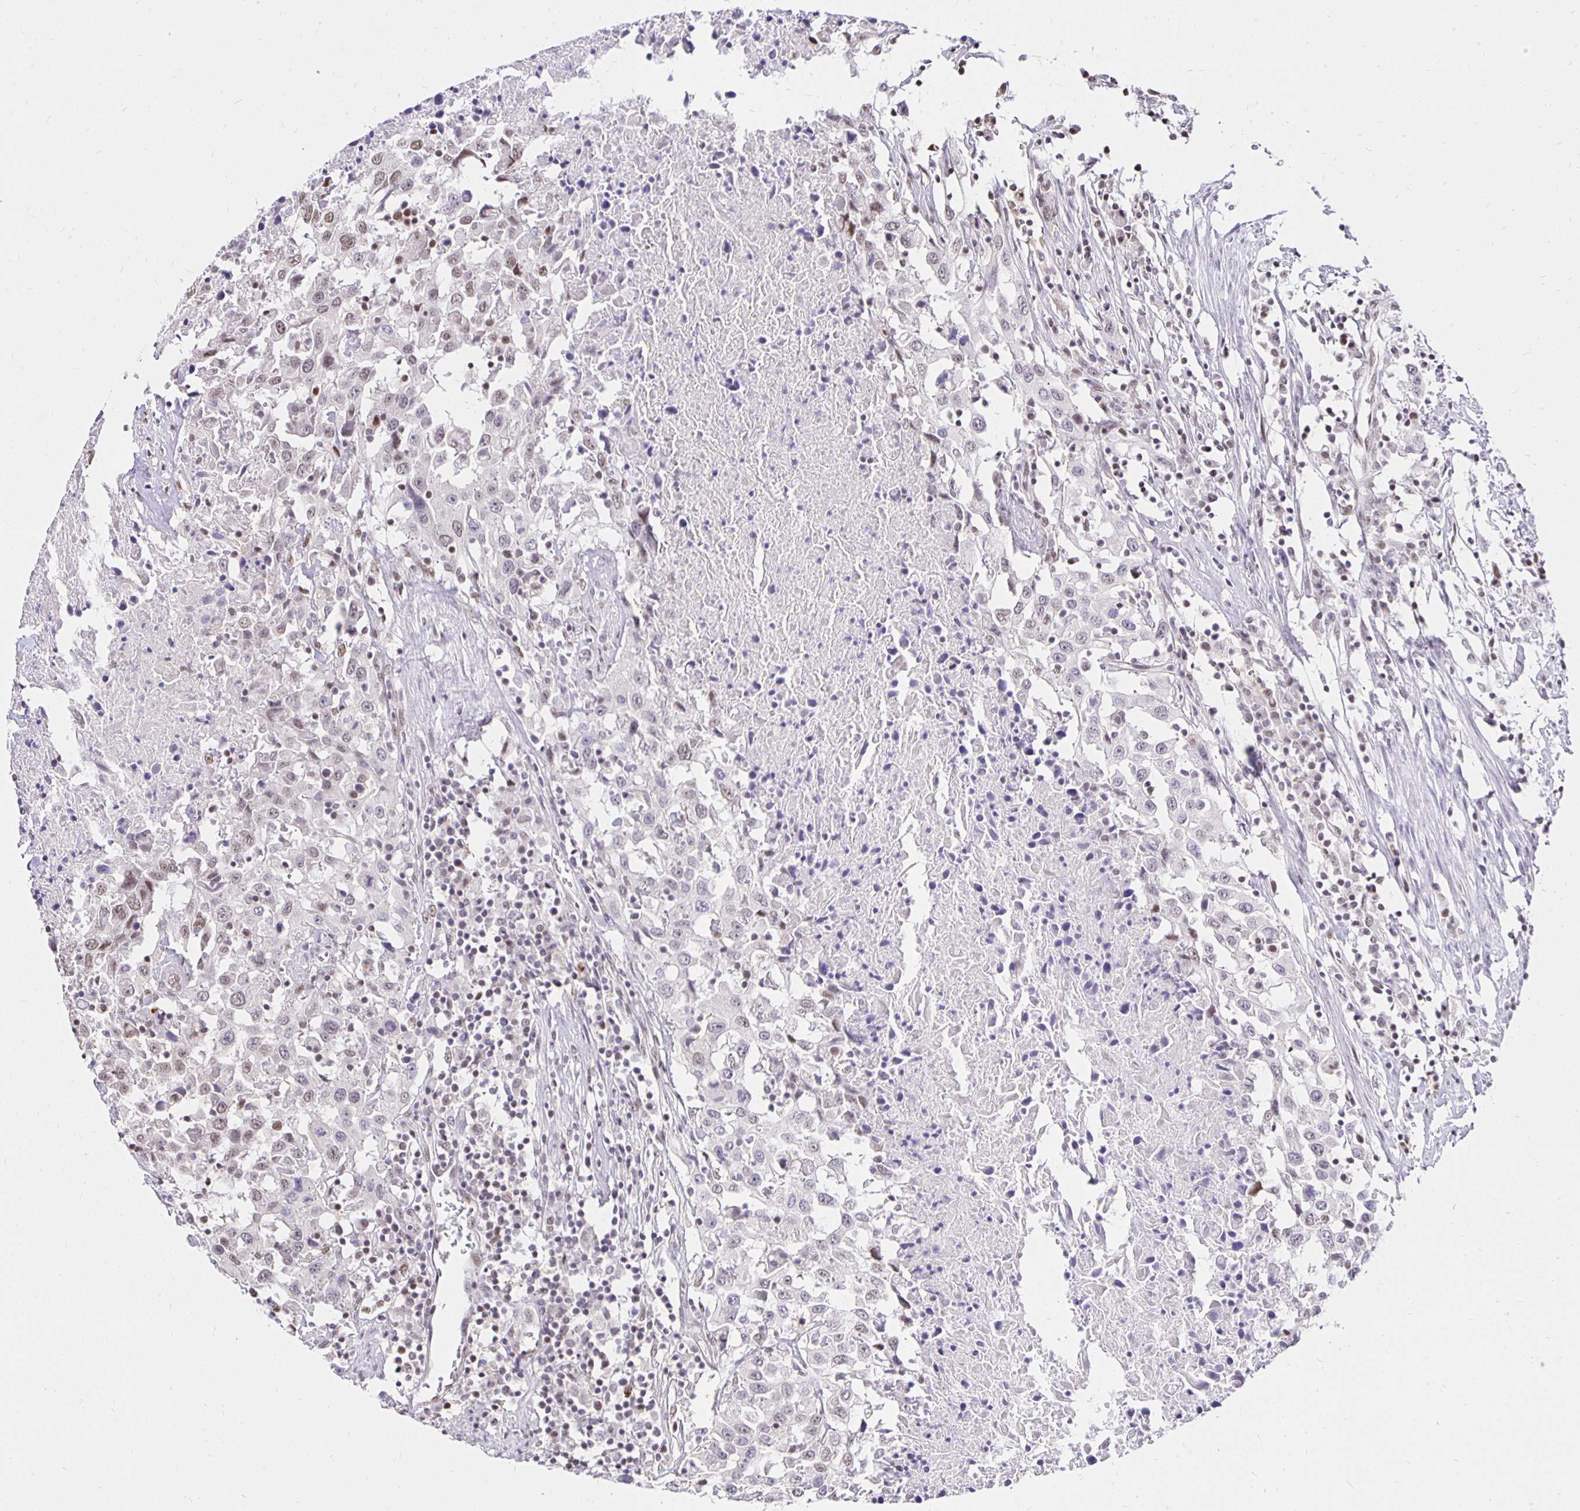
{"staining": {"intensity": "moderate", "quantity": "25%-75%", "location": "nuclear"}, "tissue": "urothelial cancer", "cell_type": "Tumor cells", "image_type": "cancer", "snomed": [{"axis": "morphology", "description": "Urothelial carcinoma, High grade"}, {"axis": "topography", "description": "Urinary bladder"}], "caption": "Immunohistochemistry (IHC) image of neoplastic tissue: urothelial carcinoma (high-grade) stained using immunohistochemistry (IHC) exhibits medium levels of moderate protein expression localized specifically in the nuclear of tumor cells, appearing as a nuclear brown color.", "gene": "ZNF579", "patient": {"sex": "male", "age": 61}}